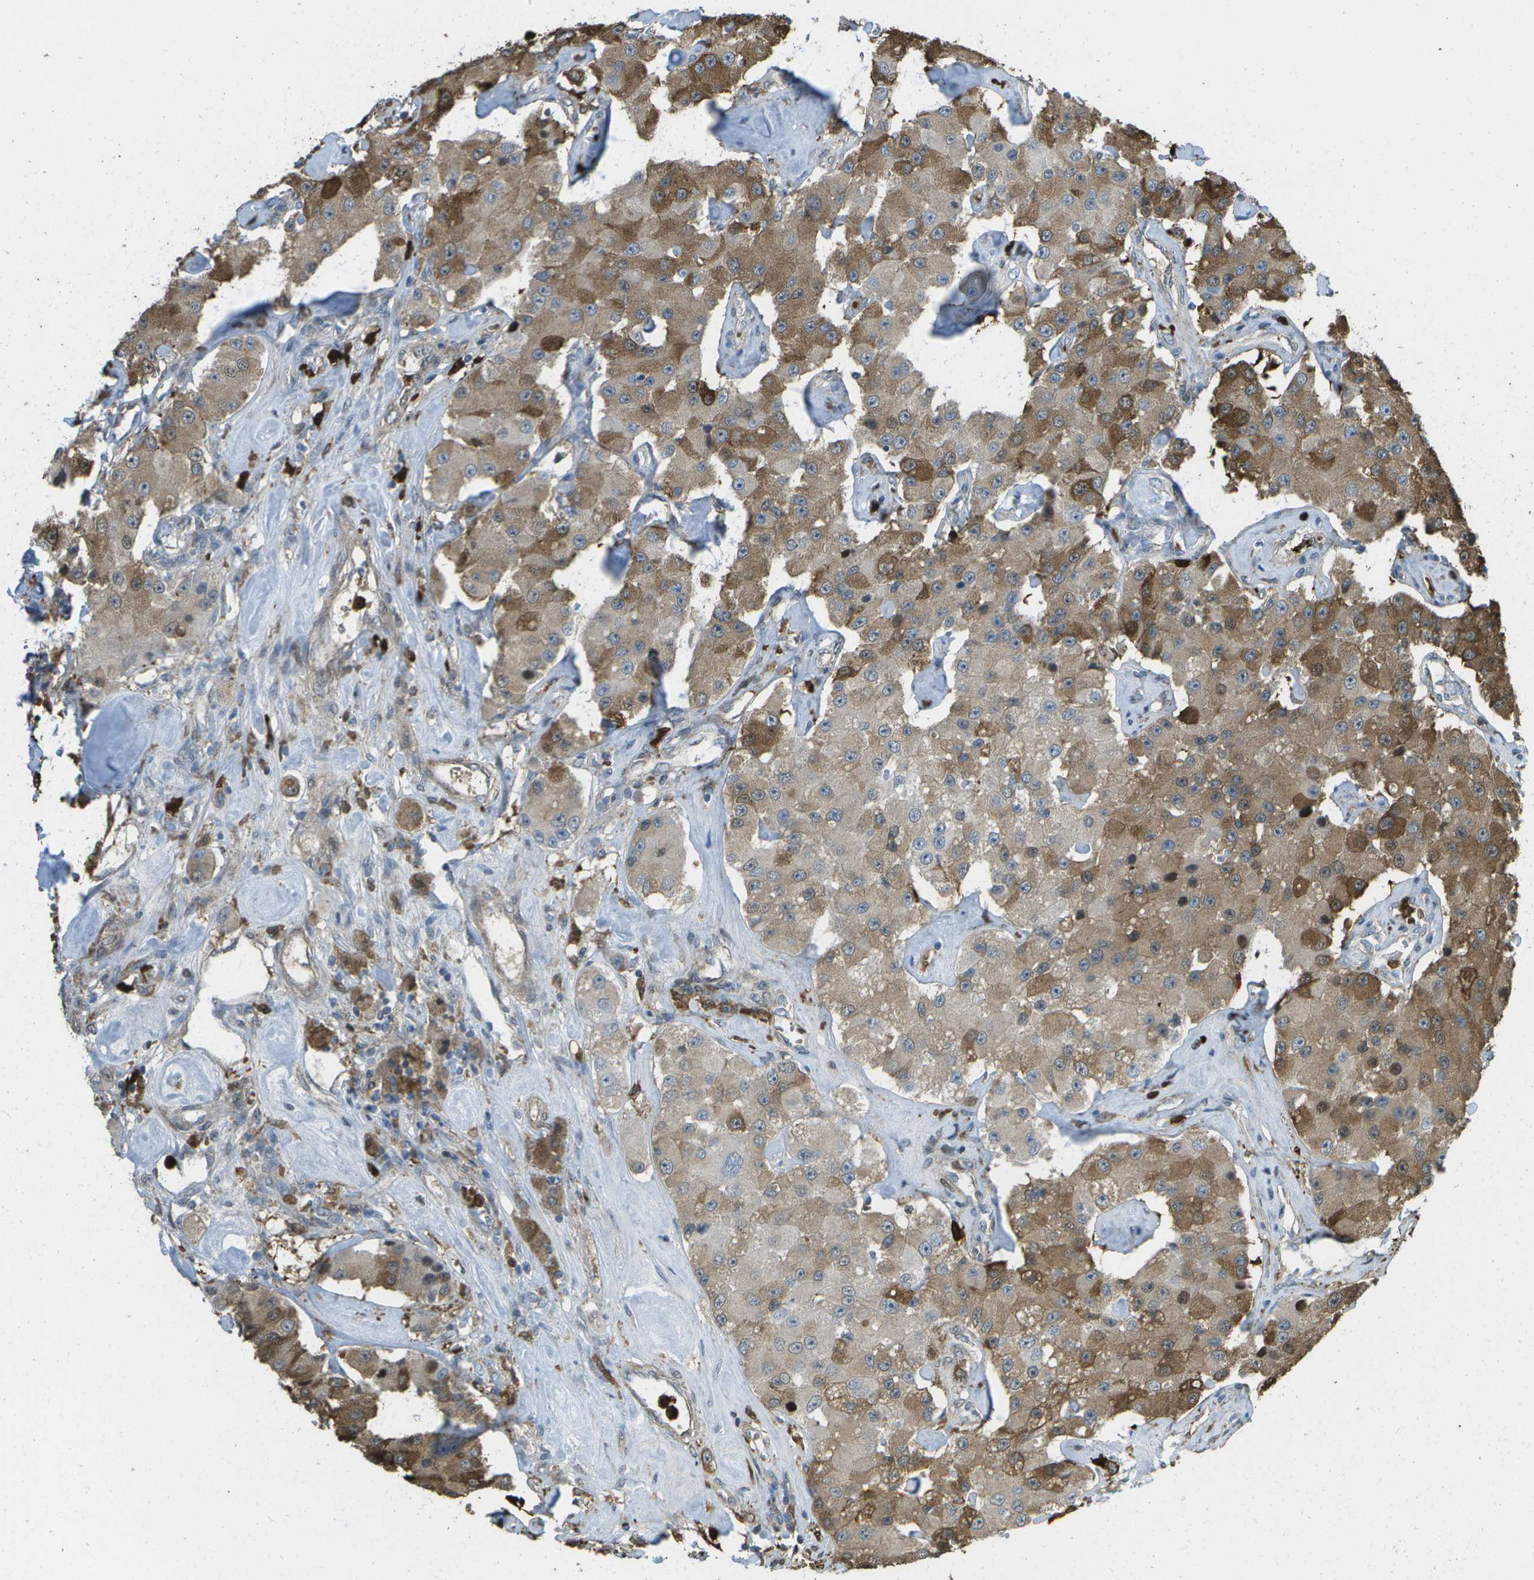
{"staining": {"intensity": "moderate", "quantity": ">75%", "location": "cytoplasmic/membranous"}, "tissue": "carcinoid", "cell_type": "Tumor cells", "image_type": "cancer", "snomed": [{"axis": "morphology", "description": "Carcinoid, malignant, NOS"}, {"axis": "topography", "description": "Pancreas"}], "caption": "Immunohistochemical staining of human malignant carcinoid displays medium levels of moderate cytoplasmic/membranous staining in about >75% of tumor cells.", "gene": "CACHD1", "patient": {"sex": "male", "age": 41}}